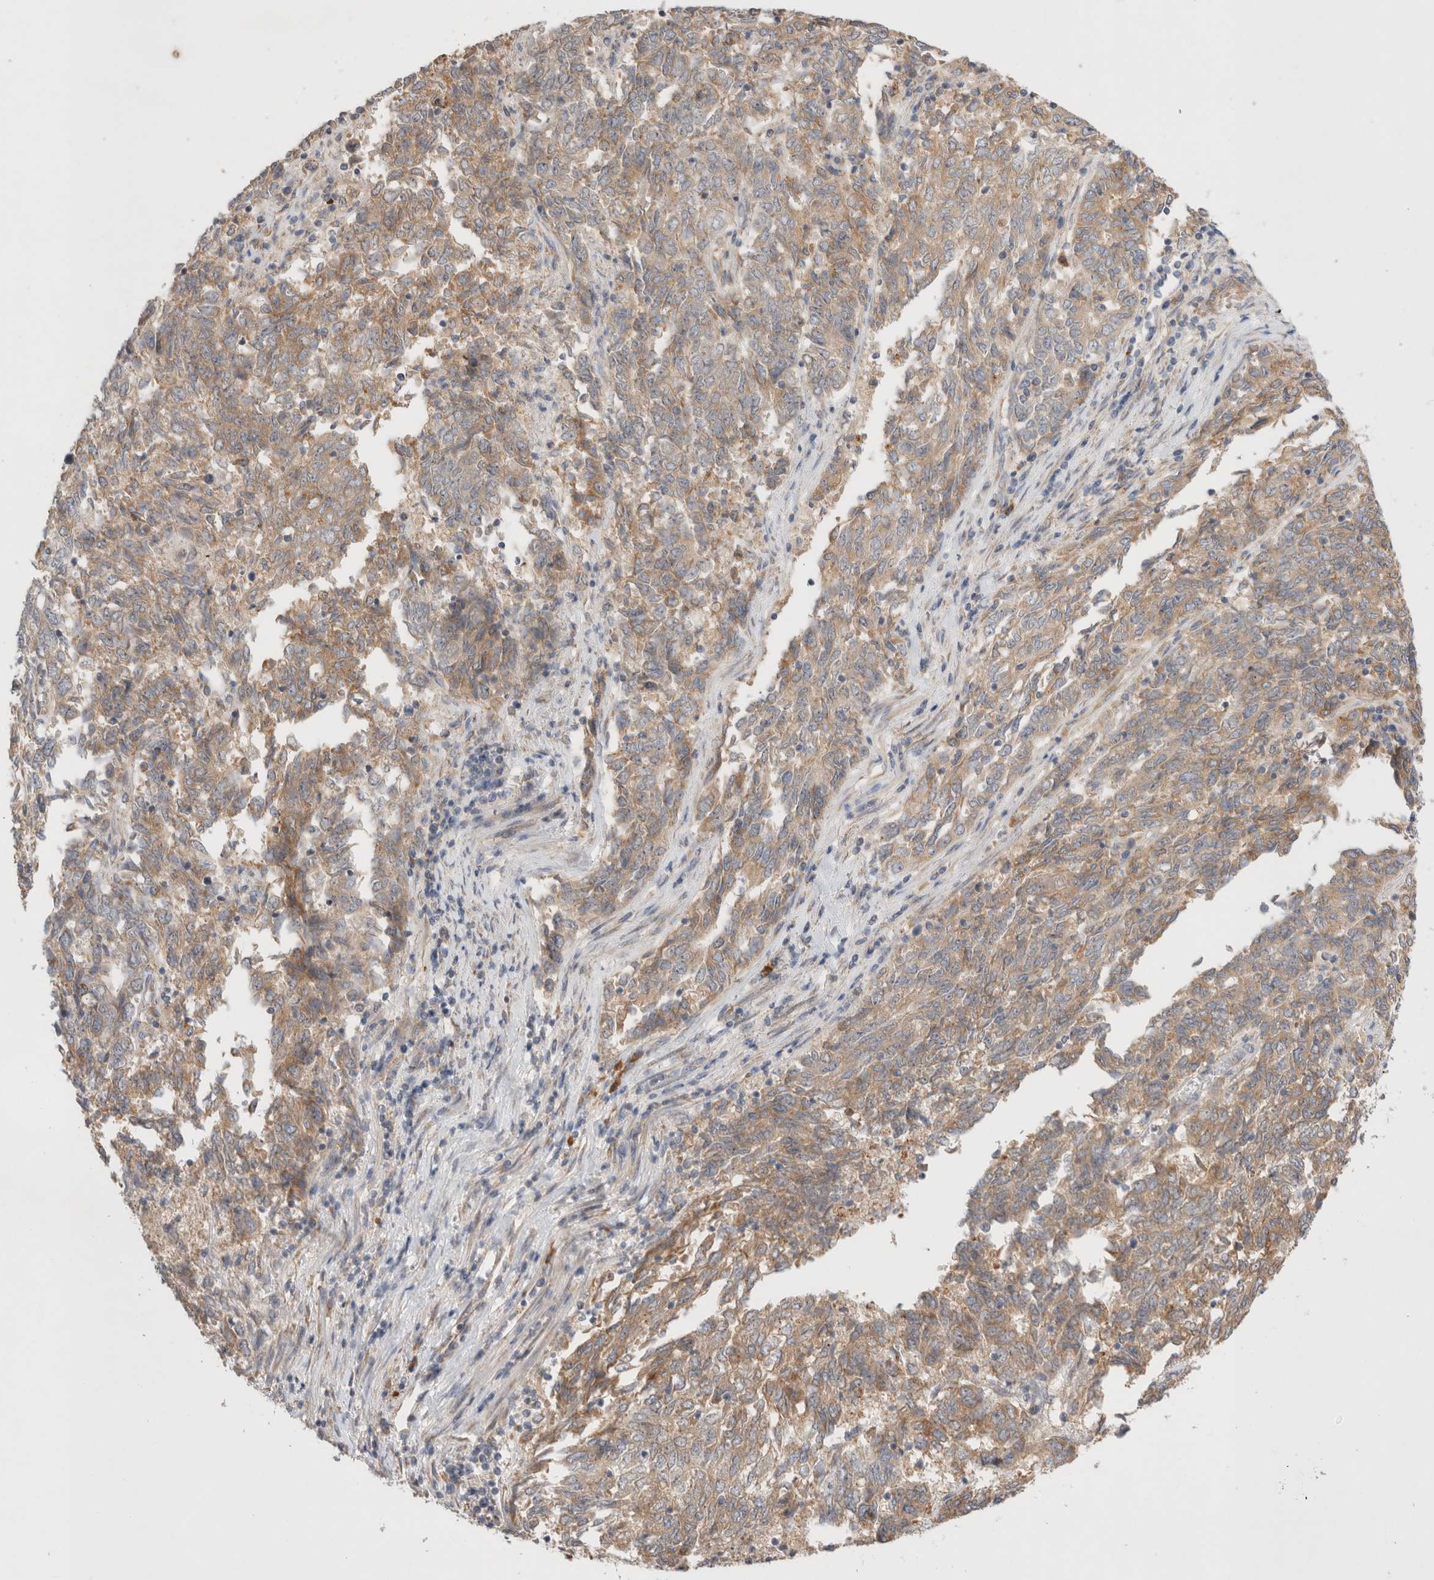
{"staining": {"intensity": "weak", "quantity": ">75%", "location": "cytoplasmic/membranous"}, "tissue": "endometrial cancer", "cell_type": "Tumor cells", "image_type": "cancer", "snomed": [{"axis": "morphology", "description": "Adenocarcinoma, NOS"}, {"axis": "topography", "description": "Endometrium"}], "caption": "A low amount of weak cytoplasmic/membranous staining is seen in about >75% of tumor cells in endometrial cancer (adenocarcinoma) tissue. (DAB (3,3'-diaminobenzidine) = brown stain, brightfield microscopy at high magnification).", "gene": "NEDD4L", "patient": {"sex": "female", "age": 80}}